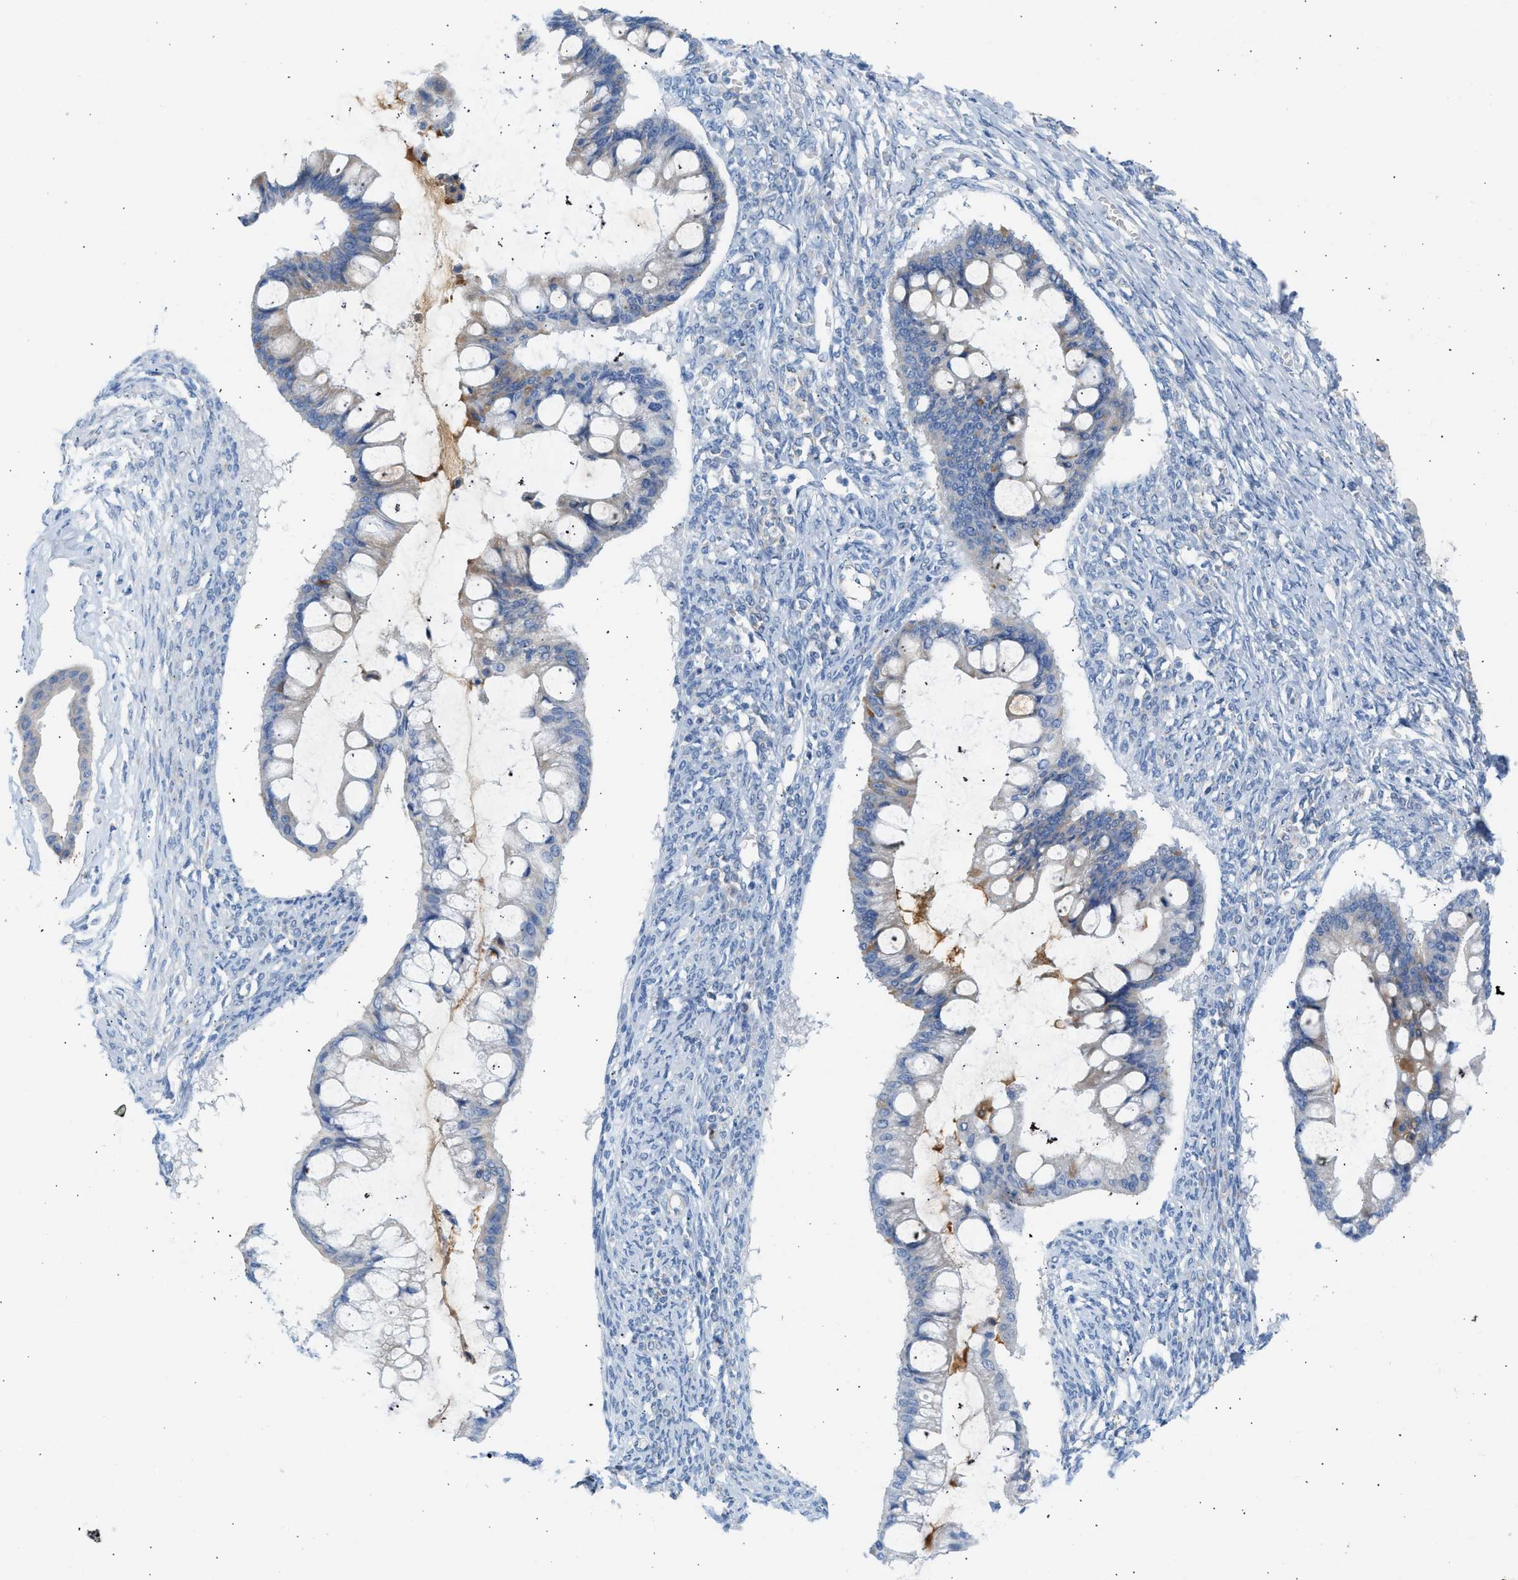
{"staining": {"intensity": "weak", "quantity": "<25%", "location": "cytoplasmic/membranous"}, "tissue": "ovarian cancer", "cell_type": "Tumor cells", "image_type": "cancer", "snomed": [{"axis": "morphology", "description": "Cystadenocarcinoma, mucinous, NOS"}, {"axis": "topography", "description": "Ovary"}], "caption": "Tumor cells are negative for protein expression in human ovarian cancer. (DAB (3,3'-diaminobenzidine) IHC visualized using brightfield microscopy, high magnification).", "gene": "NDUFS8", "patient": {"sex": "female", "age": 73}}